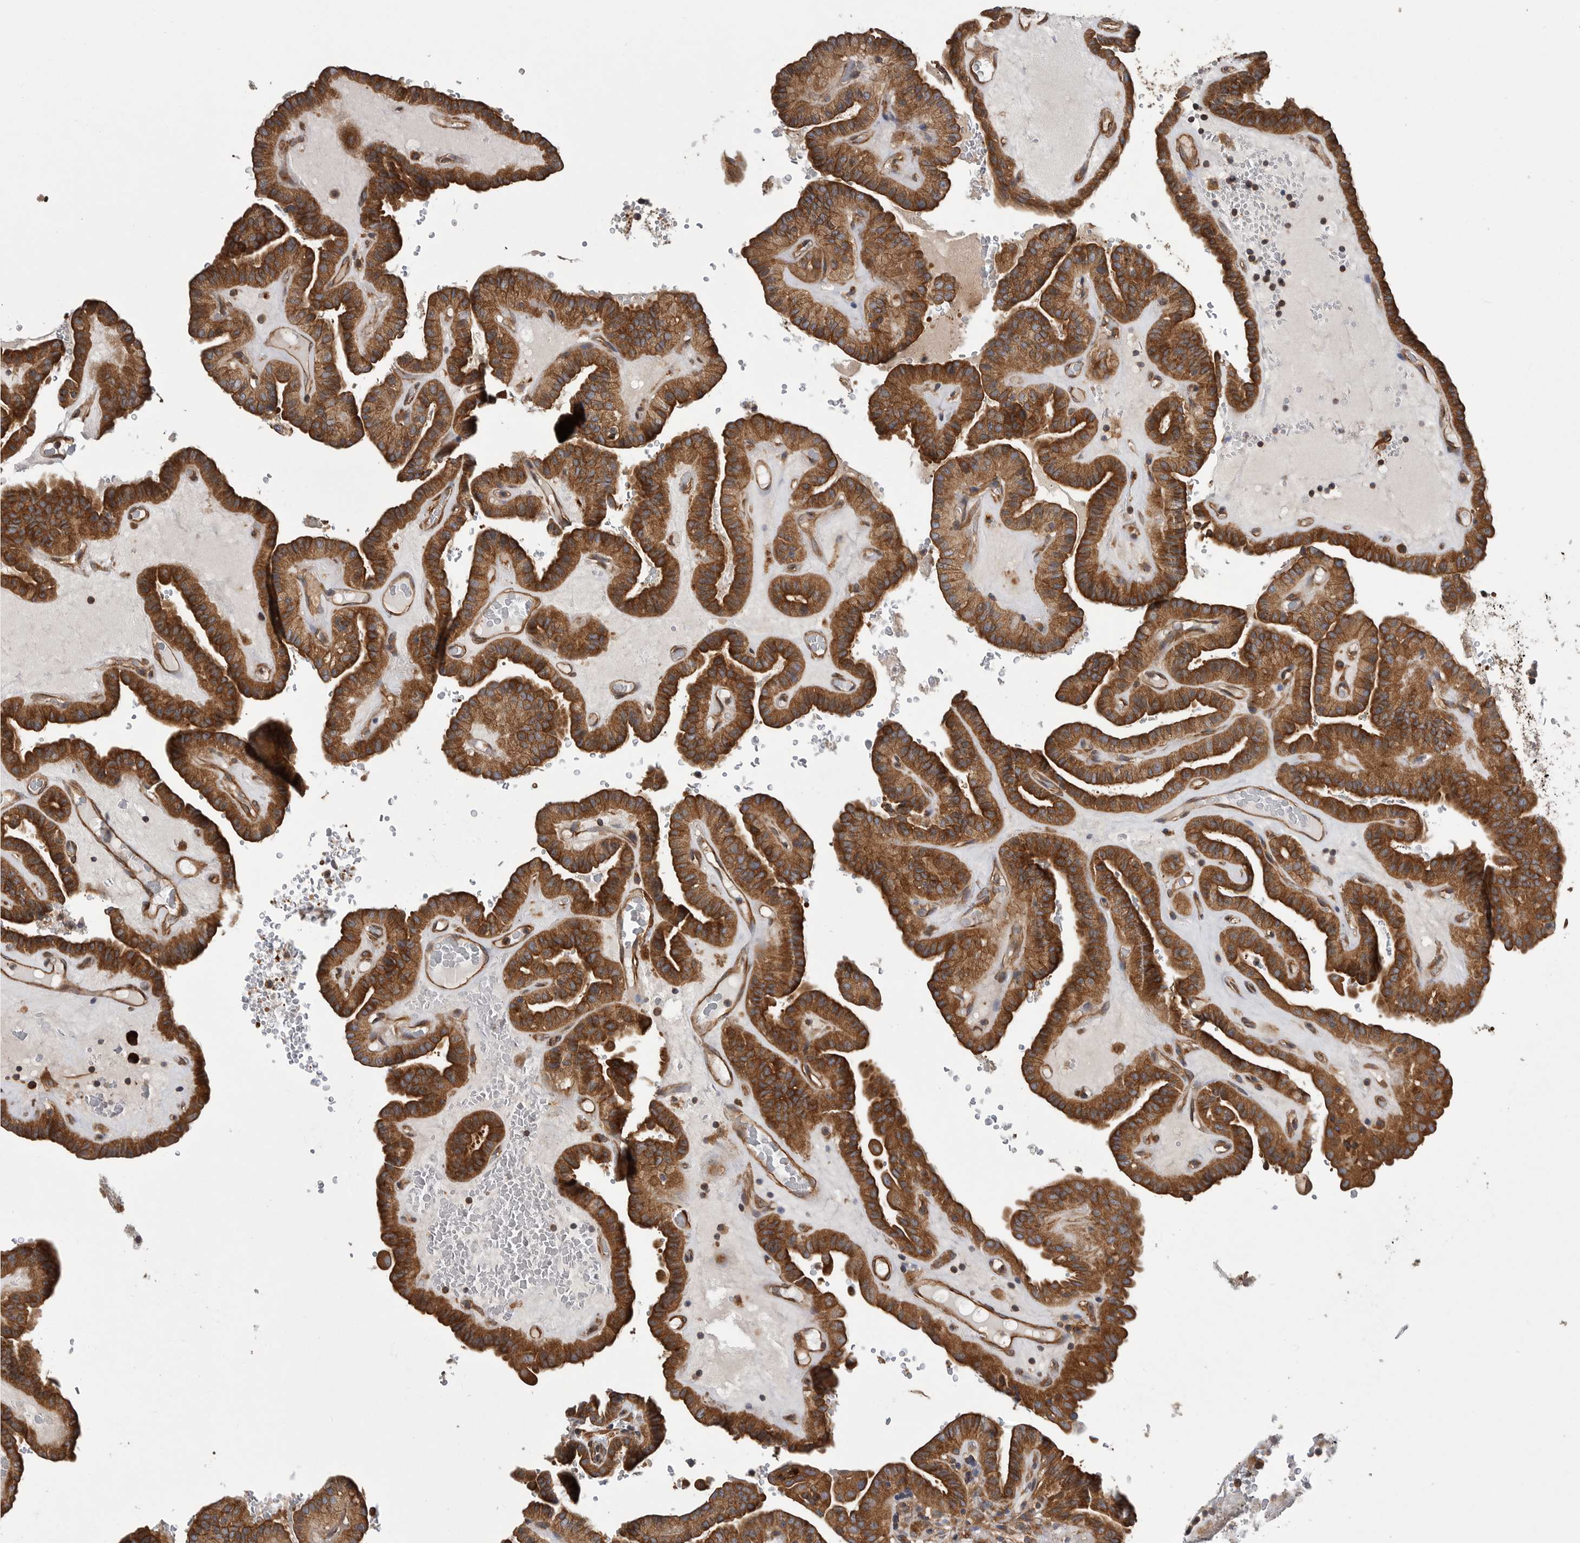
{"staining": {"intensity": "strong", "quantity": "25%-75%", "location": "cytoplasmic/membranous"}, "tissue": "thyroid cancer", "cell_type": "Tumor cells", "image_type": "cancer", "snomed": [{"axis": "morphology", "description": "Papillary adenocarcinoma, NOS"}, {"axis": "topography", "description": "Thyroid gland"}], "caption": "A brown stain shows strong cytoplasmic/membranous expression of a protein in thyroid cancer tumor cells.", "gene": "OXR1", "patient": {"sex": "male", "age": 77}}